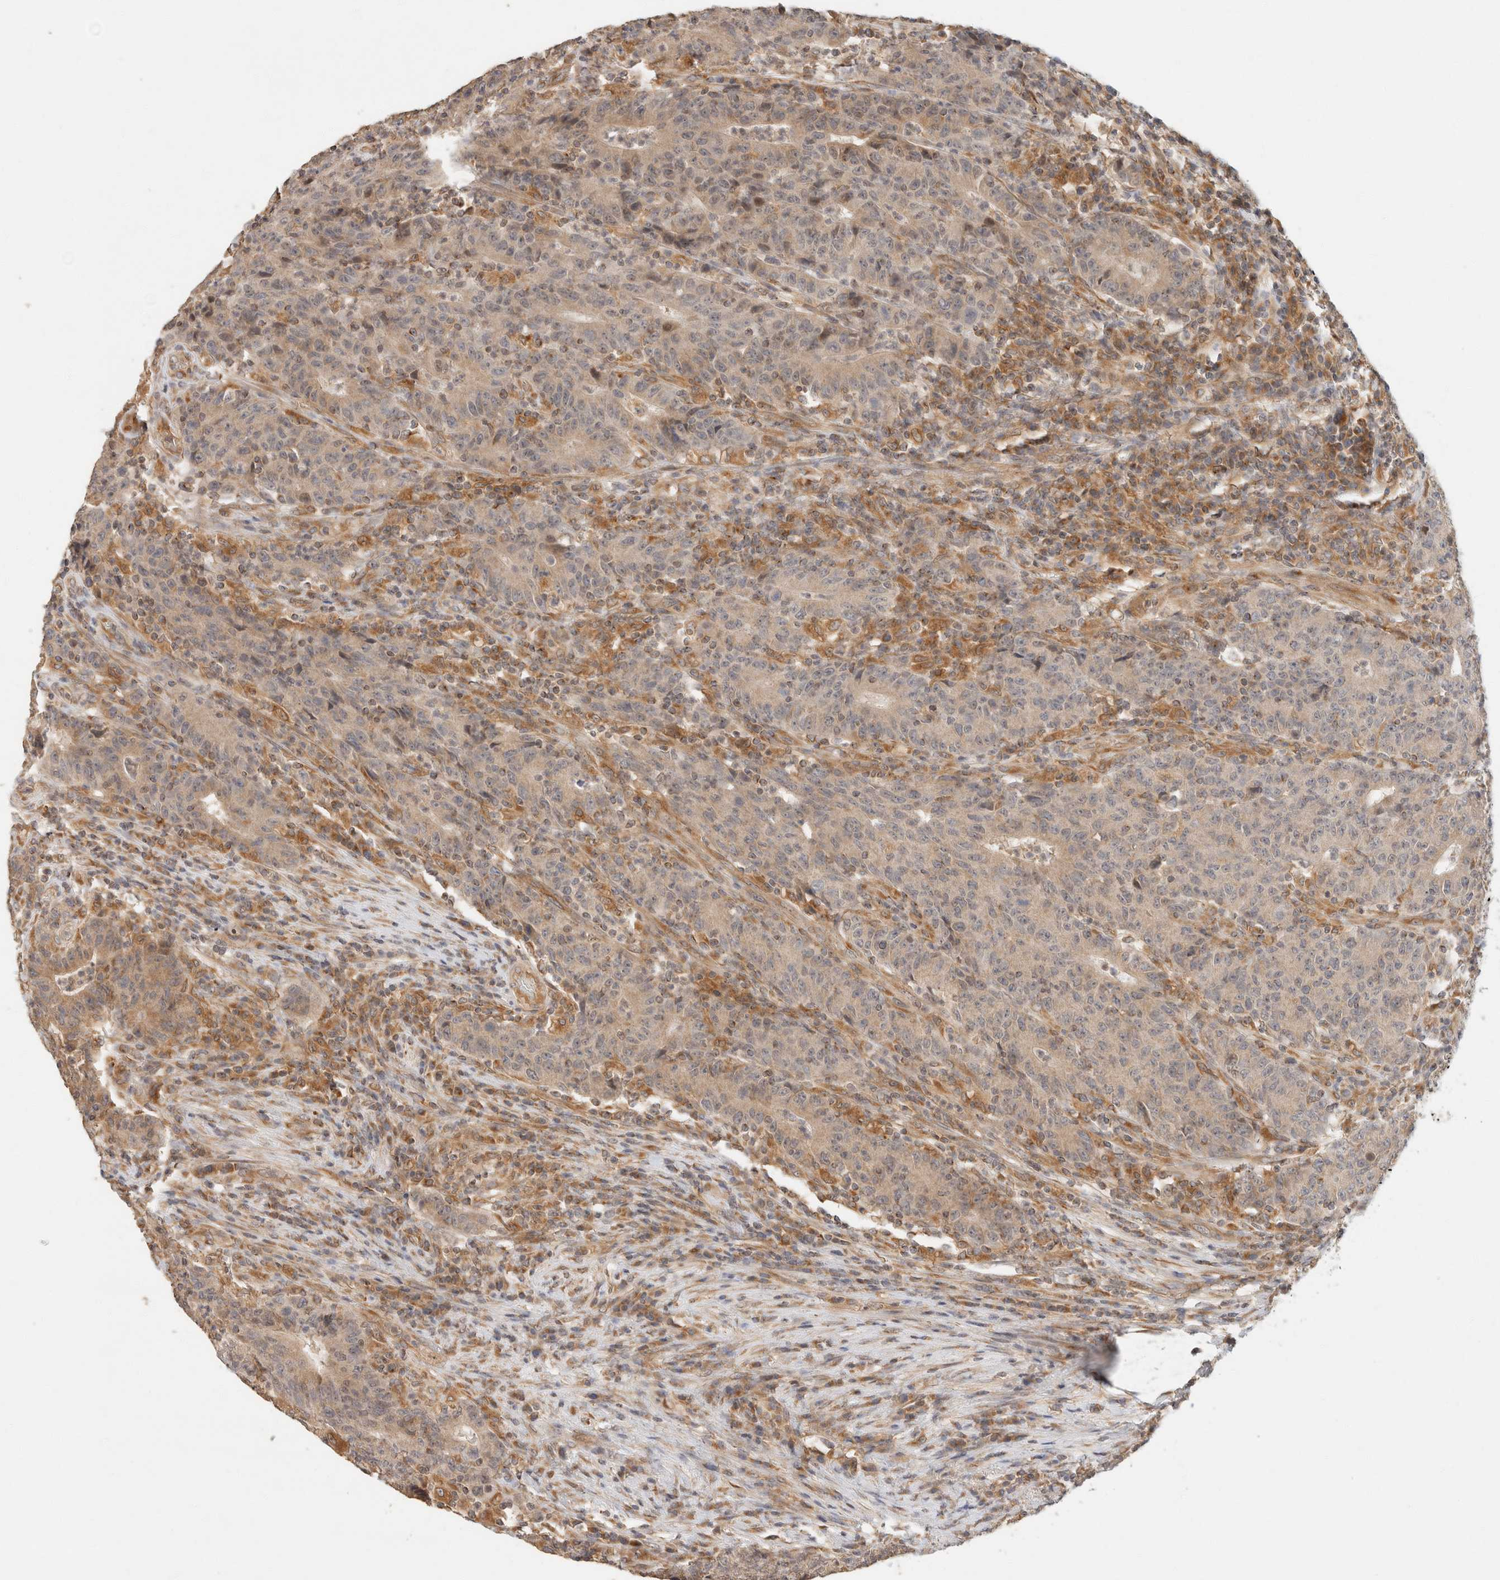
{"staining": {"intensity": "weak", "quantity": ">75%", "location": "cytoplasmic/membranous"}, "tissue": "colorectal cancer", "cell_type": "Tumor cells", "image_type": "cancer", "snomed": [{"axis": "morphology", "description": "Normal tissue, NOS"}, {"axis": "morphology", "description": "Adenocarcinoma, NOS"}, {"axis": "topography", "description": "Colon"}], "caption": "A histopathology image showing weak cytoplasmic/membranous expression in about >75% of tumor cells in adenocarcinoma (colorectal), as visualized by brown immunohistochemical staining.", "gene": "TACC1", "patient": {"sex": "female", "age": 75}}